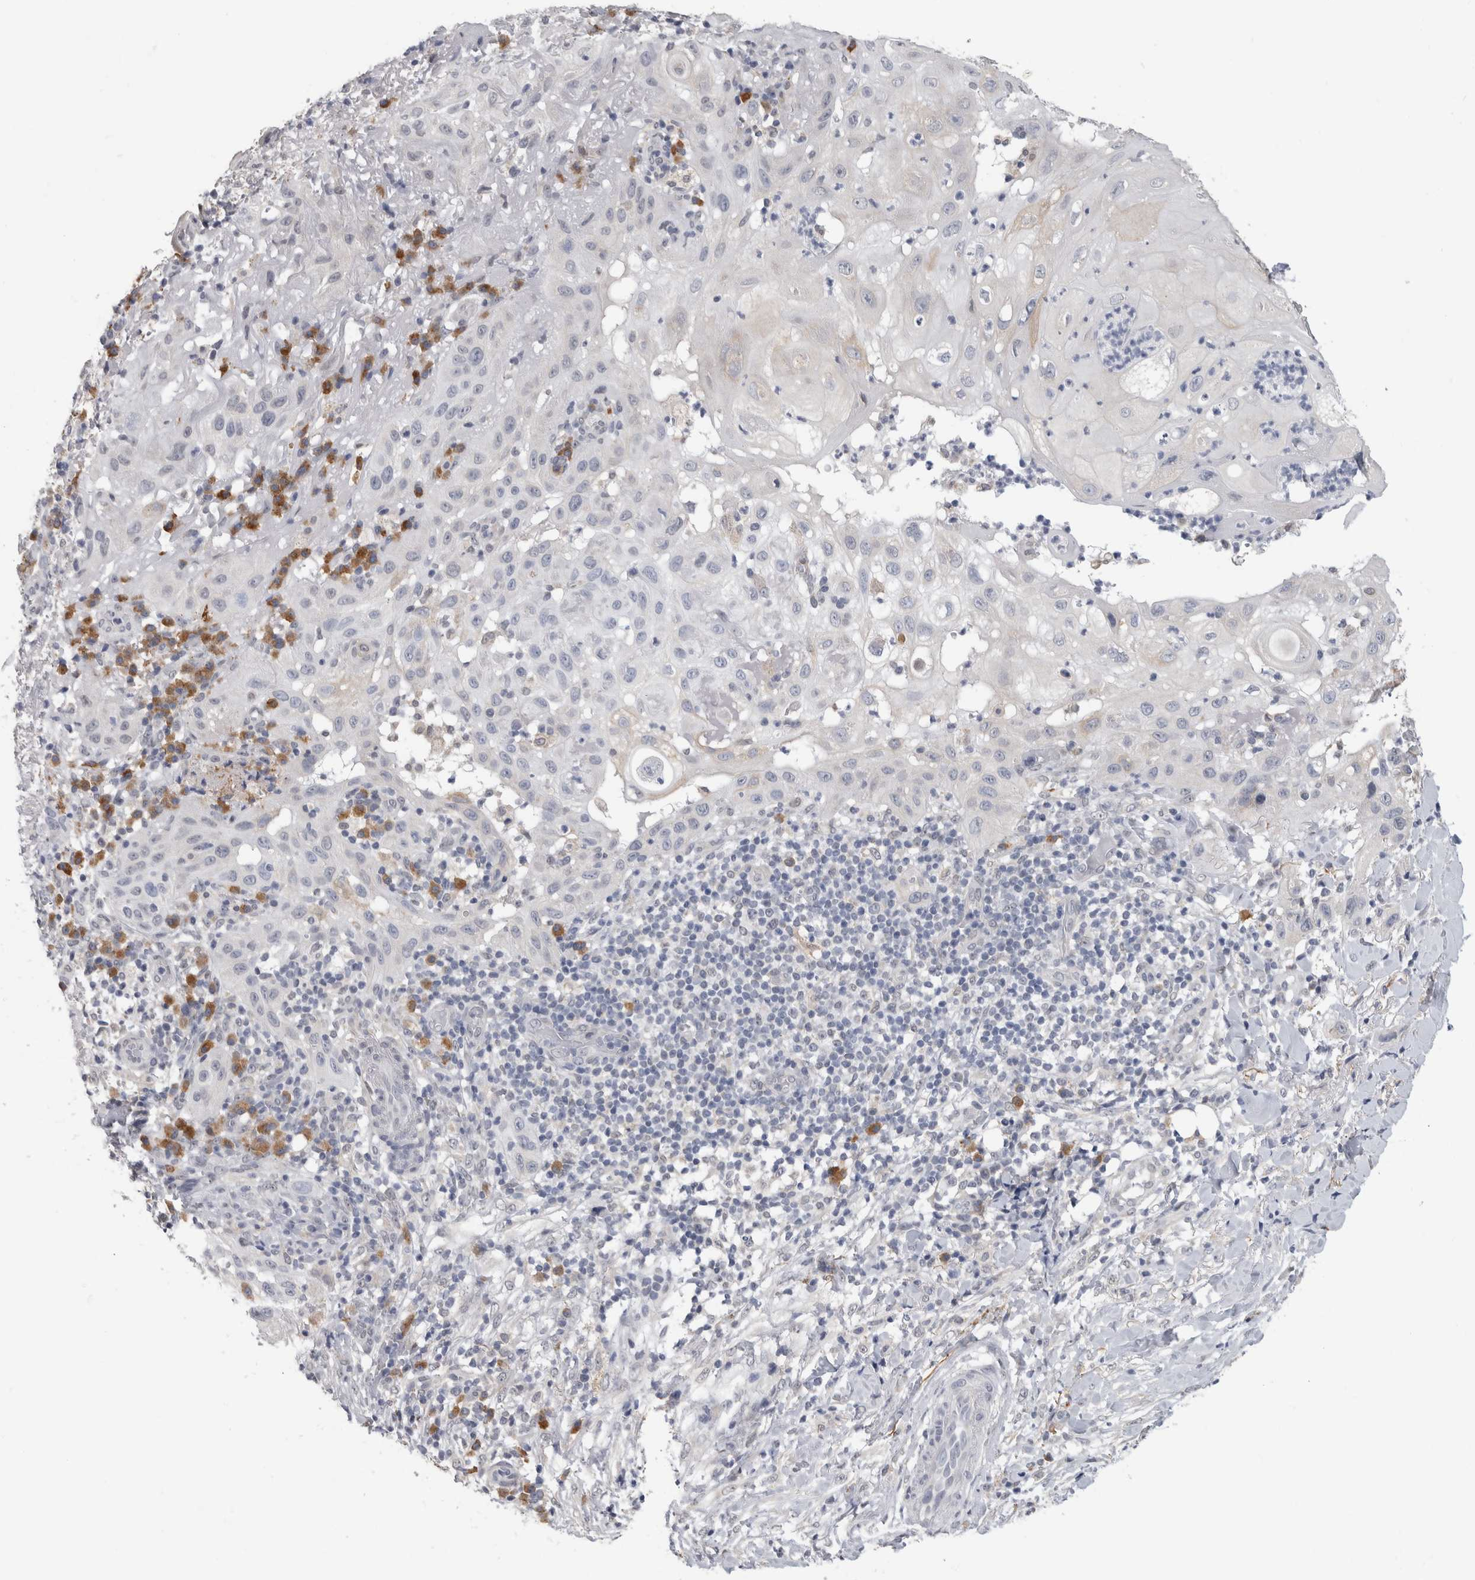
{"staining": {"intensity": "negative", "quantity": "none", "location": "none"}, "tissue": "skin cancer", "cell_type": "Tumor cells", "image_type": "cancer", "snomed": [{"axis": "morphology", "description": "Normal tissue, NOS"}, {"axis": "morphology", "description": "Squamous cell carcinoma, NOS"}, {"axis": "topography", "description": "Skin"}], "caption": "DAB immunohistochemical staining of human skin cancer reveals no significant staining in tumor cells.", "gene": "TMEM242", "patient": {"sex": "female", "age": 96}}